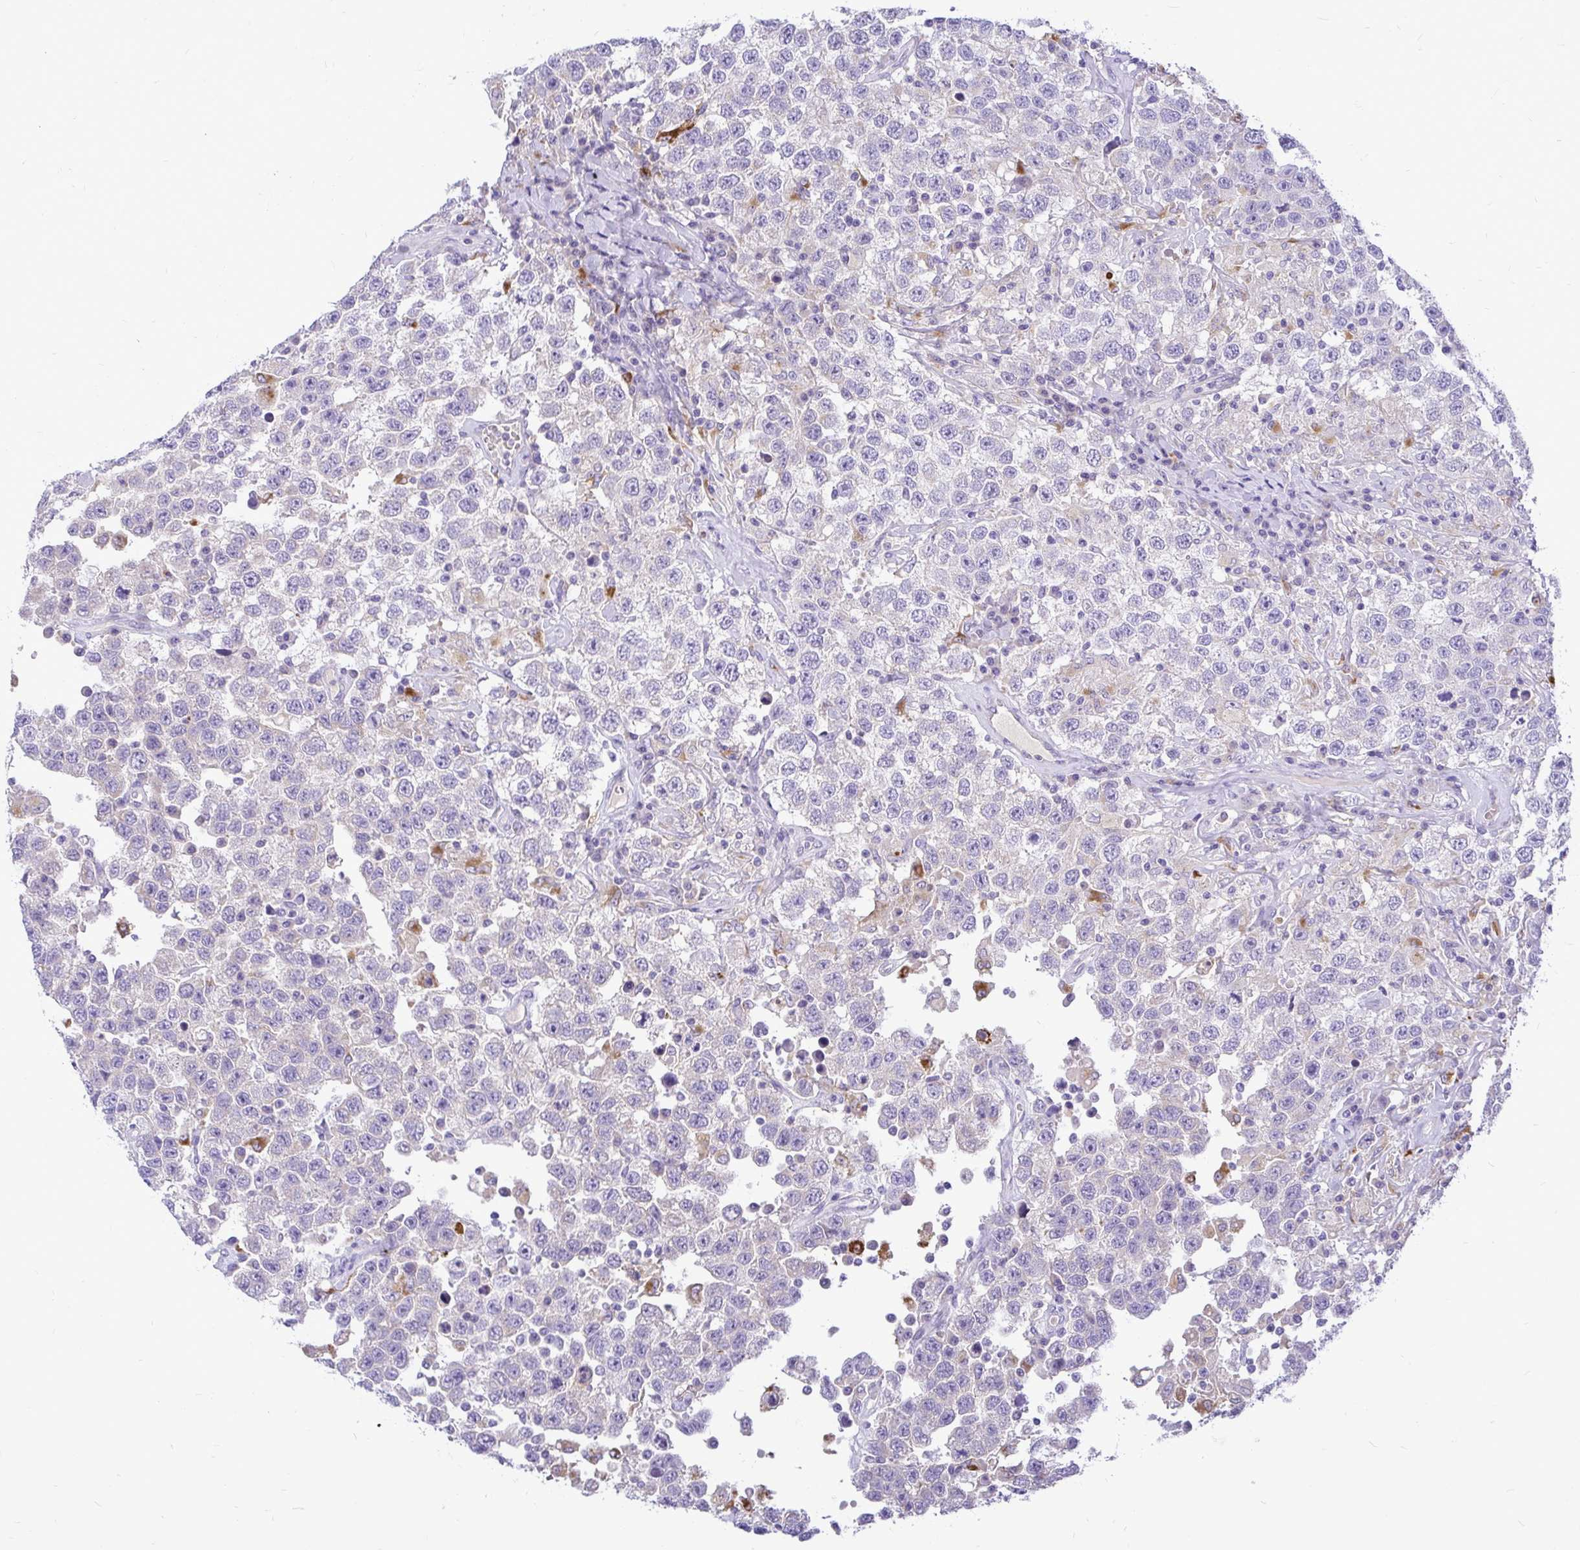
{"staining": {"intensity": "negative", "quantity": "none", "location": "none"}, "tissue": "testis cancer", "cell_type": "Tumor cells", "image_type": "cancer", "snomed": [{"axis": "morphology", "description": "Seminoma, NOS"}, {"axis": "topography", "description": "Testis"}], "caption": "Photomicrograph shows no protein positivity in tumor cells of testis cancer tissue.", "gene": "PKN3", "patient": {"sex": "male", "age": 41}}